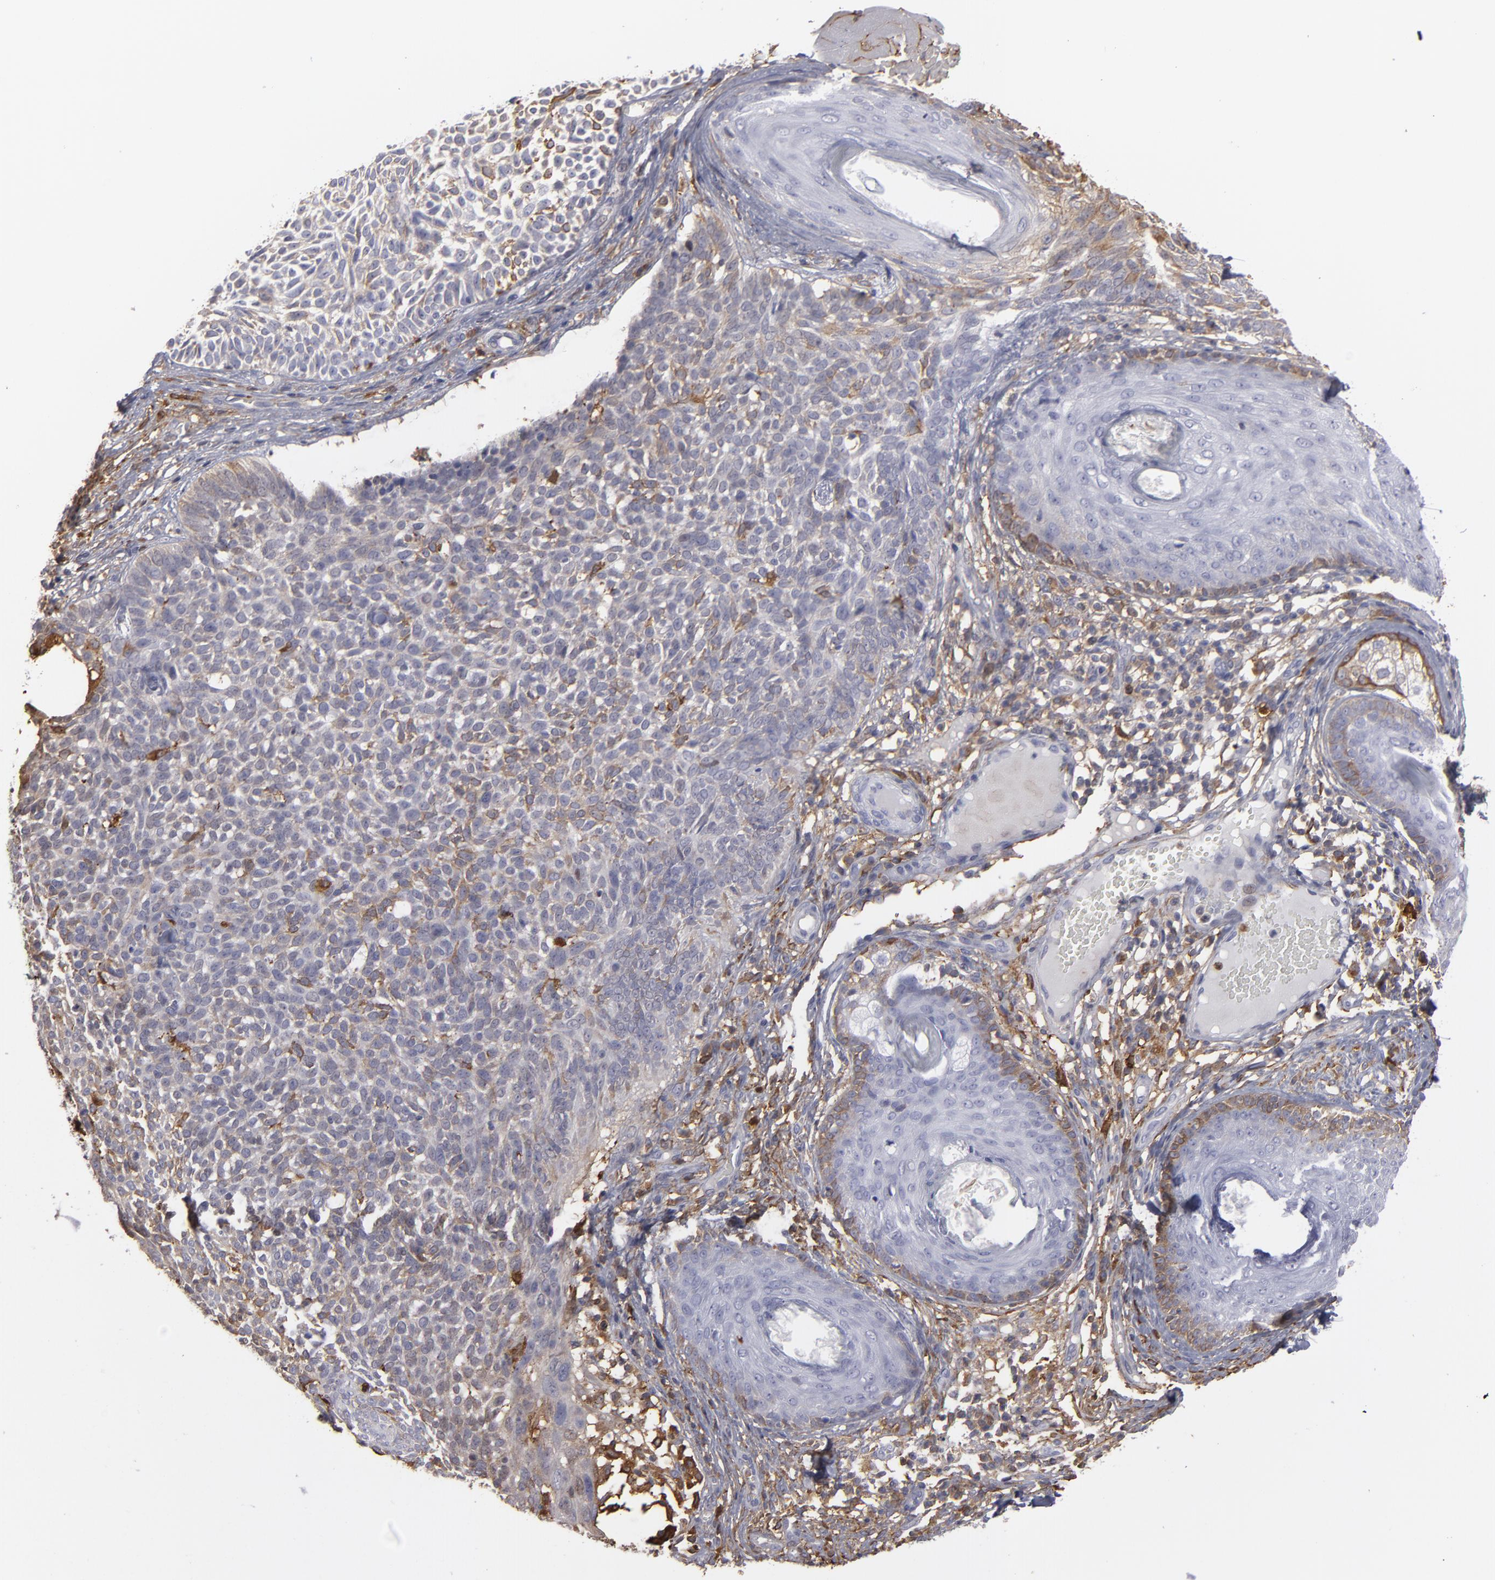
{"staining": {"intensity": "weak", "quantity": "<25%", "location": "cytoplasmic/membranous"}, "tissue": "skin cancer", "cell_type": "Tumor cells", "image_type": "cancer", "snomed": [{"axis": "morphology", "description": "Basal cell carcinoma"}, {"axis": "topography", "description": "Skin"}], "caption": "The micrograph shows no staining of tumor cells in basal cell carcinoma (skin).", "gene": "ODC1", "patient": {"sex": "male", "age": 74}}